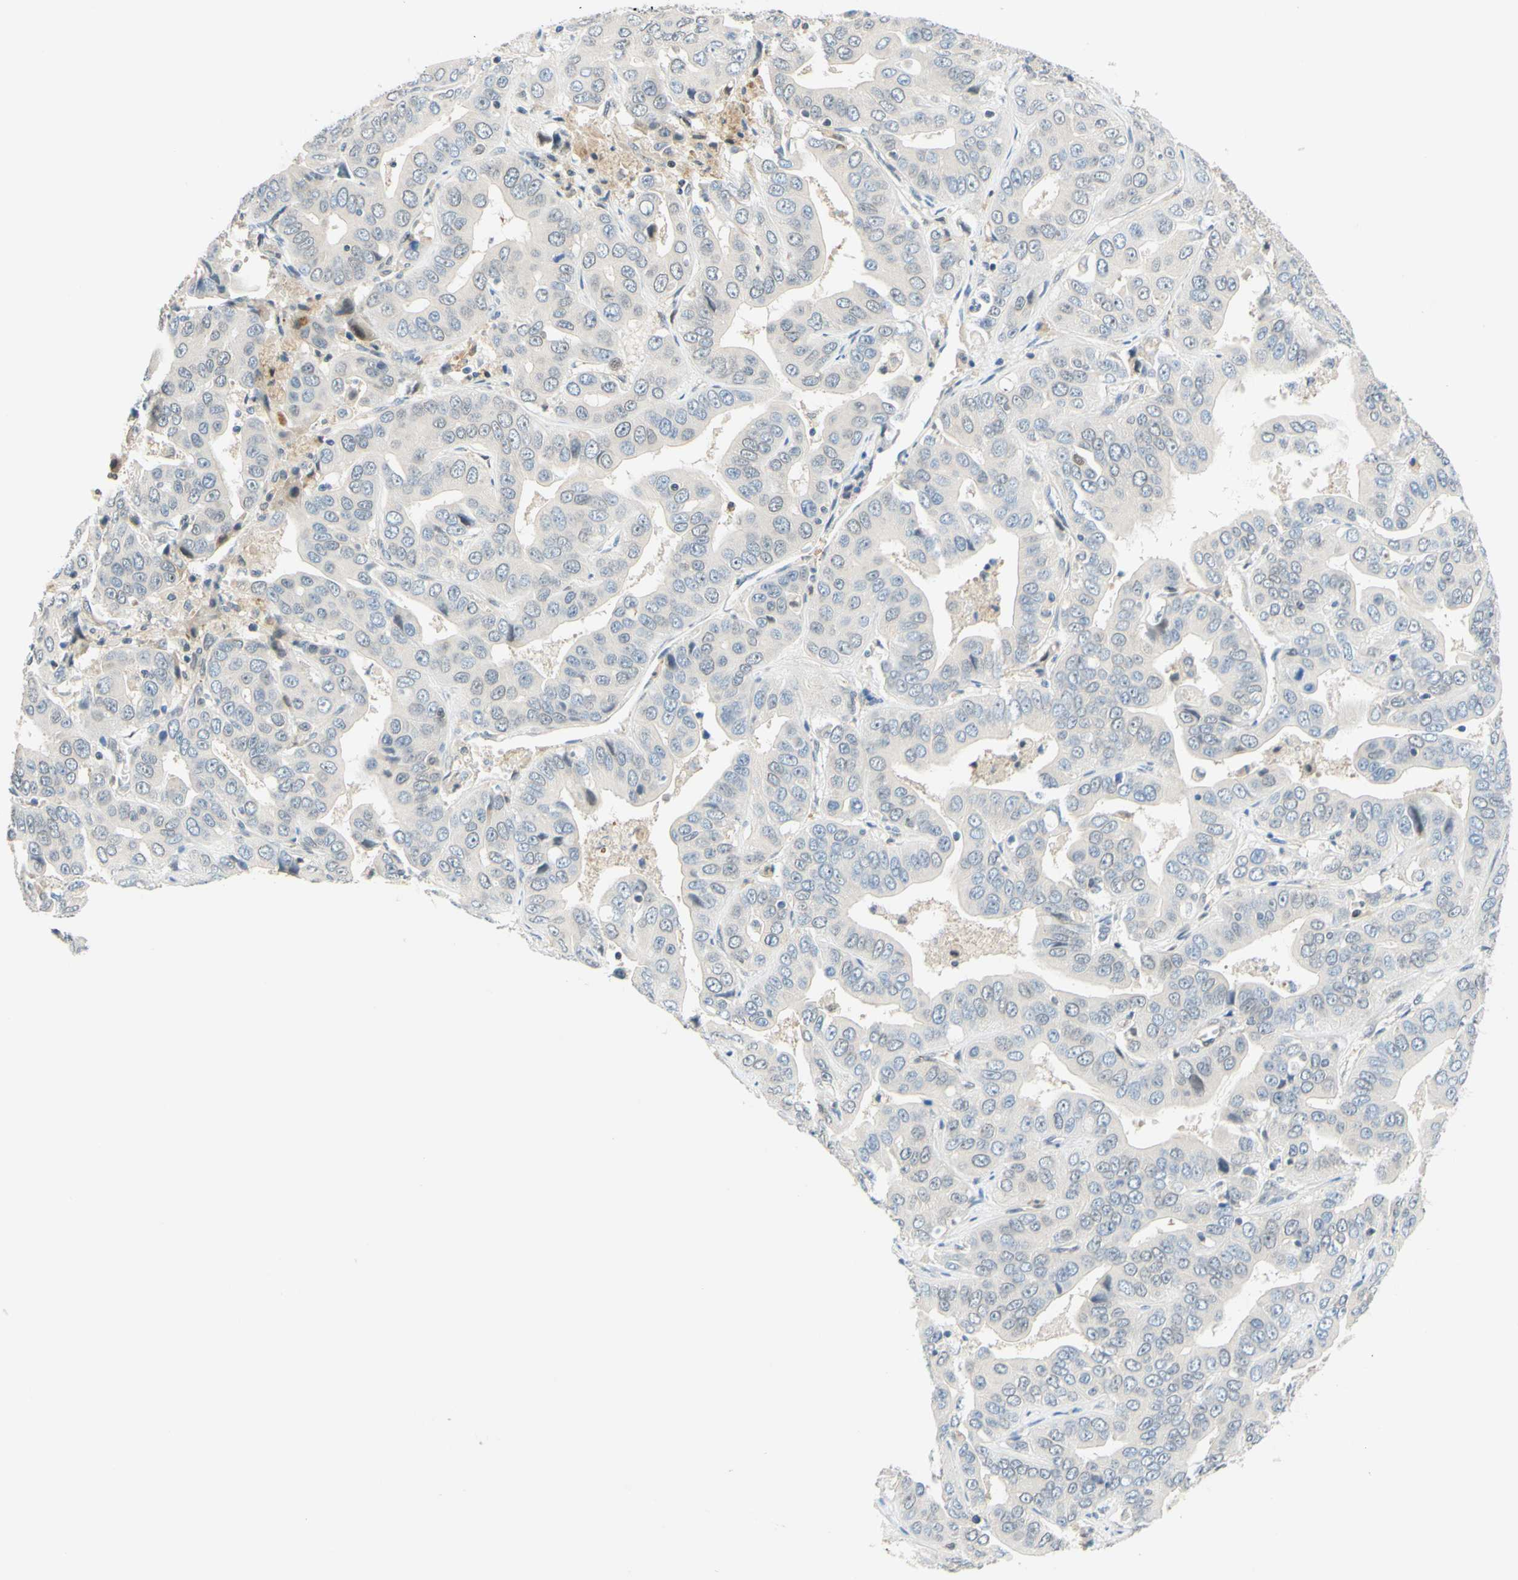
{"staining": {"intensity": "negative", "quantity": "none", "location": "none"}, "tissue": "liver cancer", "cell_type": "Tumor cells", "image_type": "cancer", "snomed": [{"axis": "morphology", "description": "Cholangiocarcinoma"}, {"axis": "topography", "description": "Liver"}], "caption": "Liver cancer was stained to show a protein in brown. There is no significant staining in tumor cells.", "gene": "C2CD2L", "patient": {"sex": "female", "age": 52}}